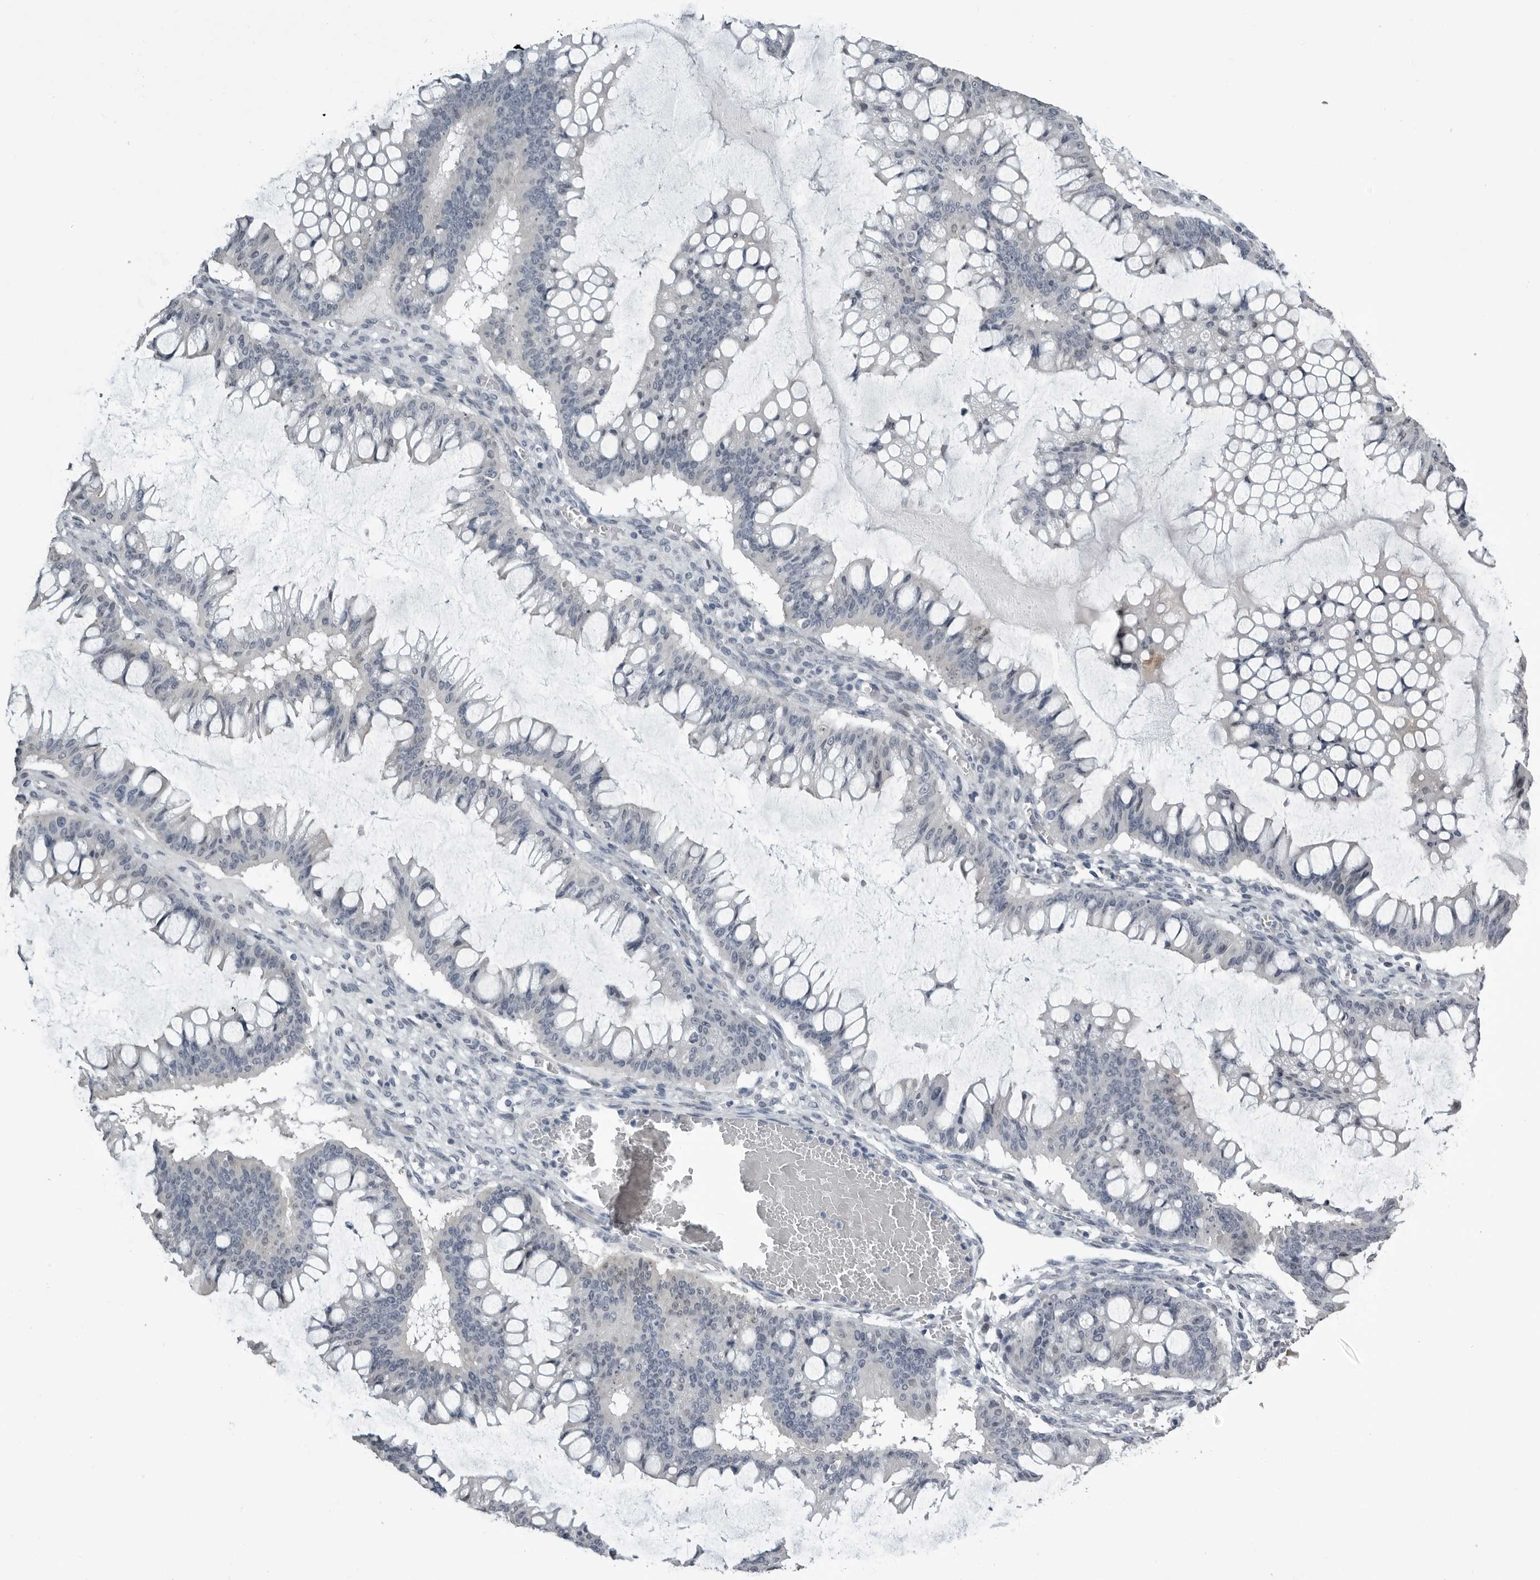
{"staining": {"intensity": "negative", "quantity": "none", "location": "none"}, "tissue": "ovarian cancer", "cell_type": "Tumor cells", "image_type": "cancer", "snomed": [{"axis": "morphology", "description": "Cystadenocarcinoma, mucinous, NOS"}, {"axis": "topography", "description": "Ovary"}], "caption": "Tumor cells are negative for brown protein staining in ovarian cancer (mucinous cystadenocarcinoma).", "gene": "PRRX2", "patient": {"sex": "female", "age": 73}}